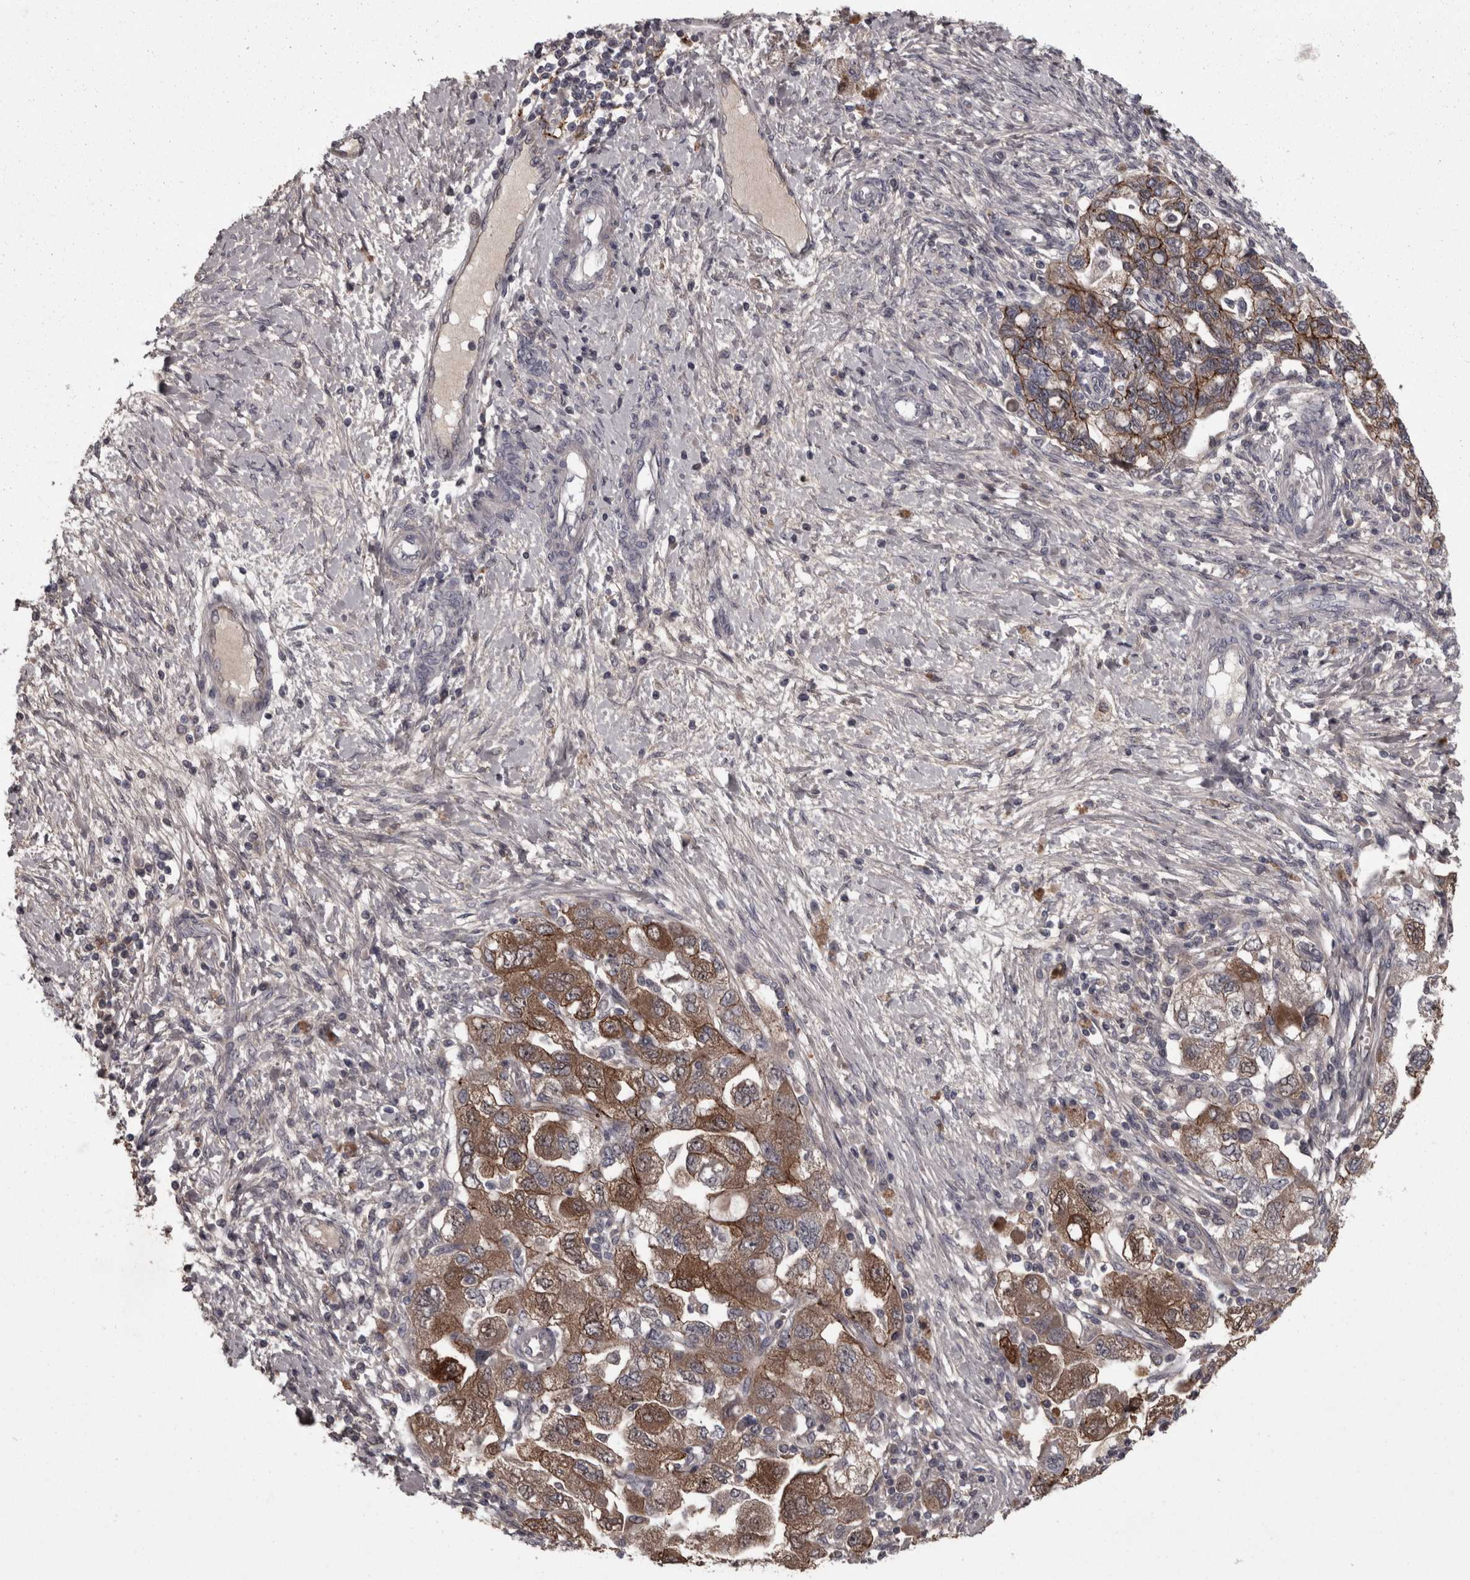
{"staining": {"intensity": "moderate", "quantity": ">75%", "location": "cytoplasmic/membranous"}, "tissue": "ovarian cancer", "cell_type": "Tumor cells", "image_type": "cancer", "snomed": [{"axis": "morphology", "description": "Carcinoma, NOS"}, {"axis": "morphology", "description": "Cystadenocarcinoma, serous, NOS"}, {"axis": "topography", "description": "Ovary"}], "caption": "About >75% of tumor cells in ovarian serous cystadenocarcinoma exhibit moderate cytoplasmic/membranous protein positivity as visualized by brown immunohistochemical staining.", "gene": "PCDH17", "patient": {"sex": "female", "age": 69}}